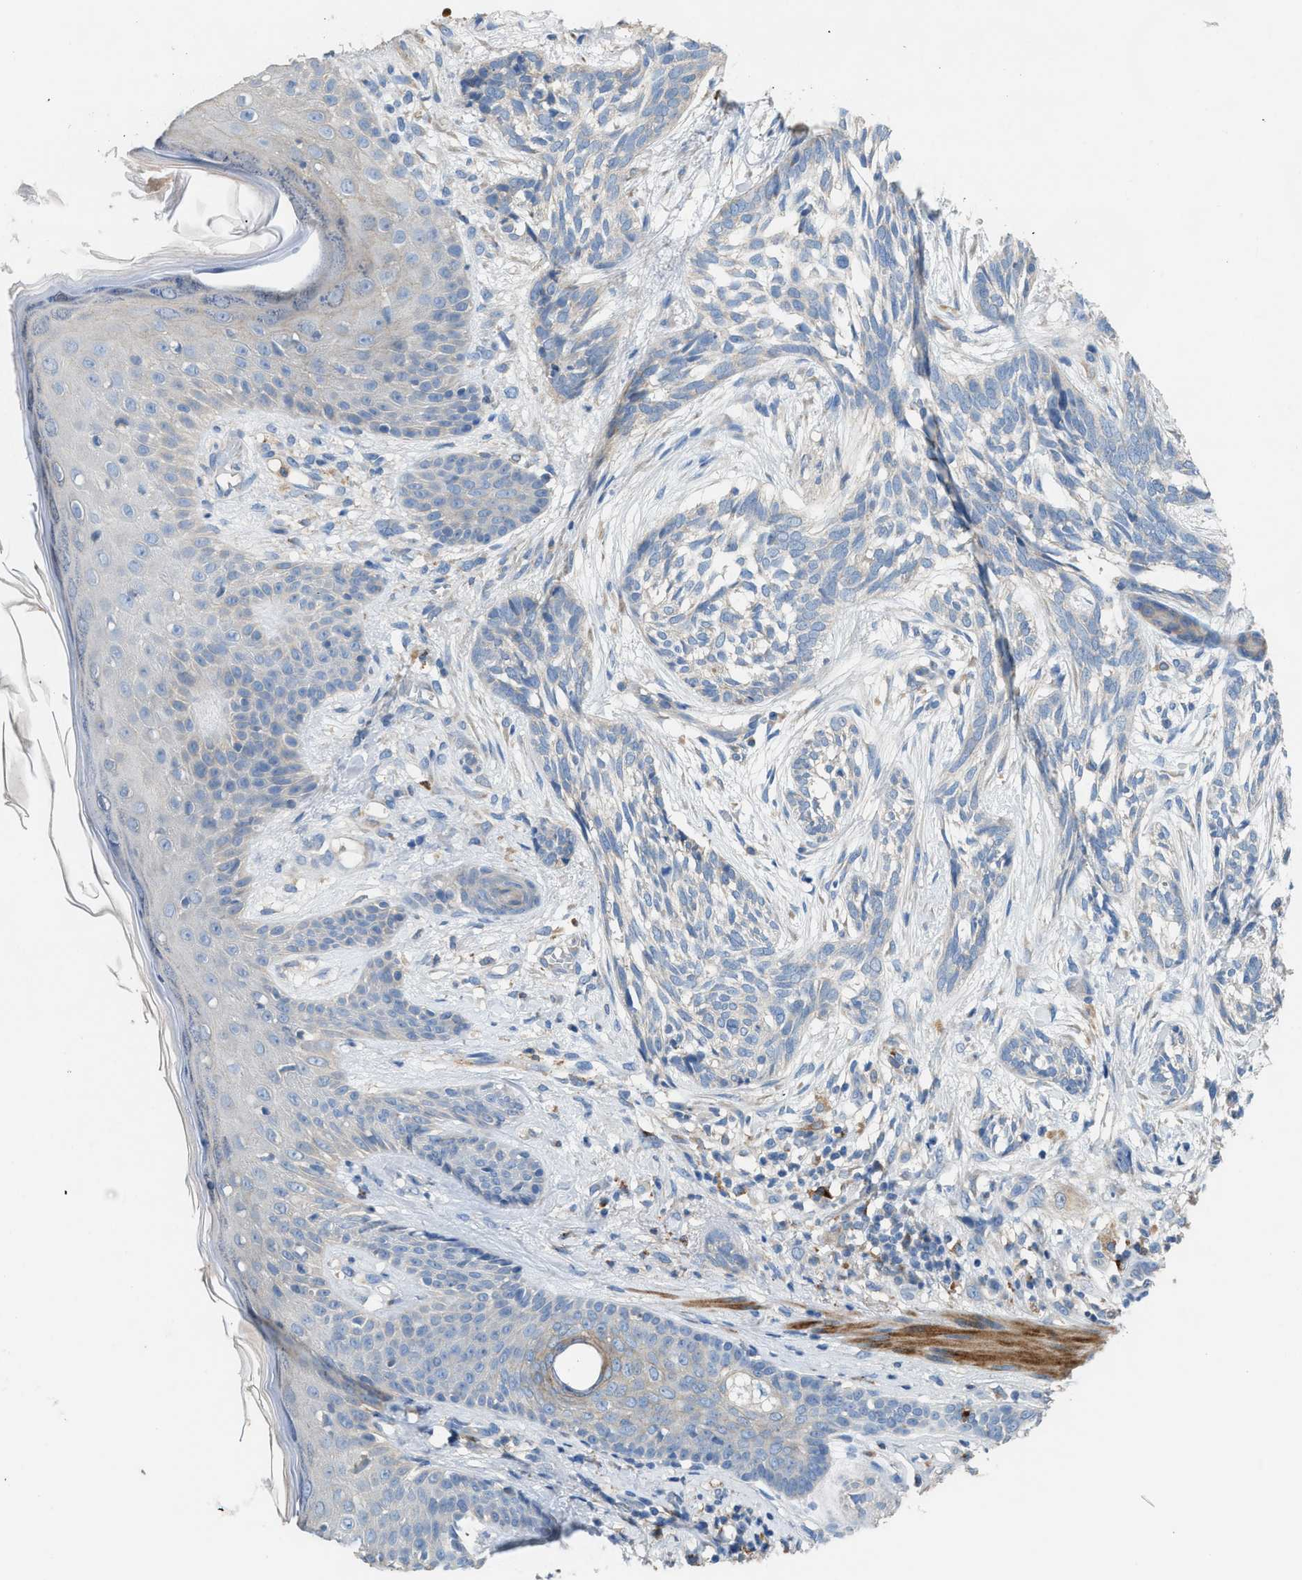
{"staining": {"intensity": "negative", "quantity": "none", "location": "none"}, "tissue": "skin cancer", "cell_type": "Tumor cells", "image_type": "cancer", "snomed": [{"axis": "morphology", "description": "Basal cell carcinoma"}, {"axis": "topography", "description": "Skin"}], "caption": "This is an immunohistochemistry (IHC) photomicrograph of human skin cancer (basal cell carcinoma). There is no staining in tumor cells.", "gene": "AOAH", "patient": {"sex": "female", "age": 88}}